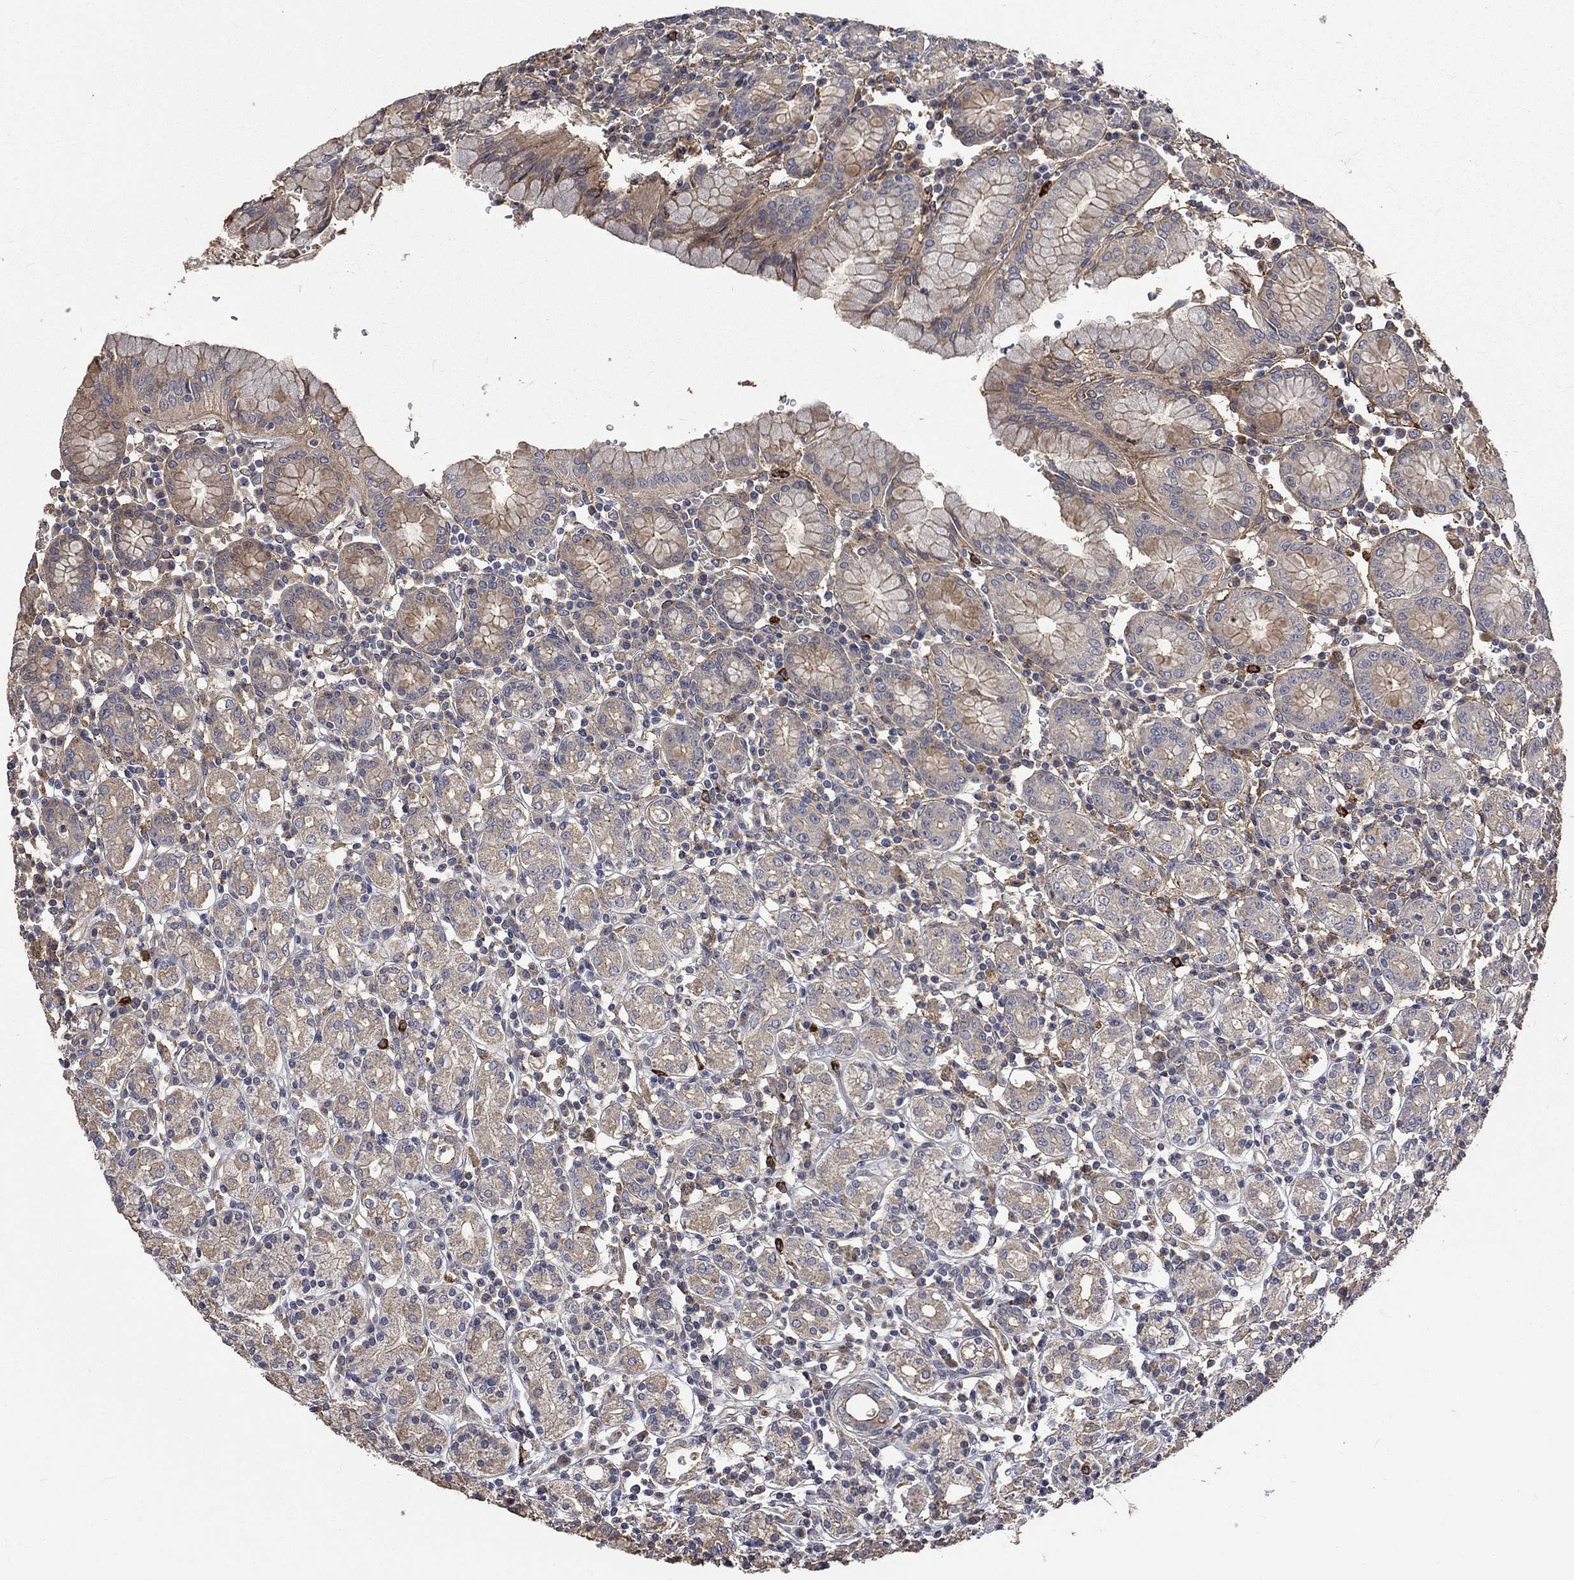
{"staining": {"intensity": "weak", "quantity": "<25%", "location": "cytoplasmic/membranous"}, "tissue": "stomach", "cell_type": "Glandular cells", "image_type": "normal", "snomed": [{"axis": "morphology", "description": "Normal tissue, NOS"}, {"axis": "topography", "description": "Stomach, upper"}, {"axis": "topography", "description": "Stomach"}], "caption": "There is no significant expression in glandular cells of stomach.", "gene": "VCAN", "patient": {"sex": "male", "age": 62}}